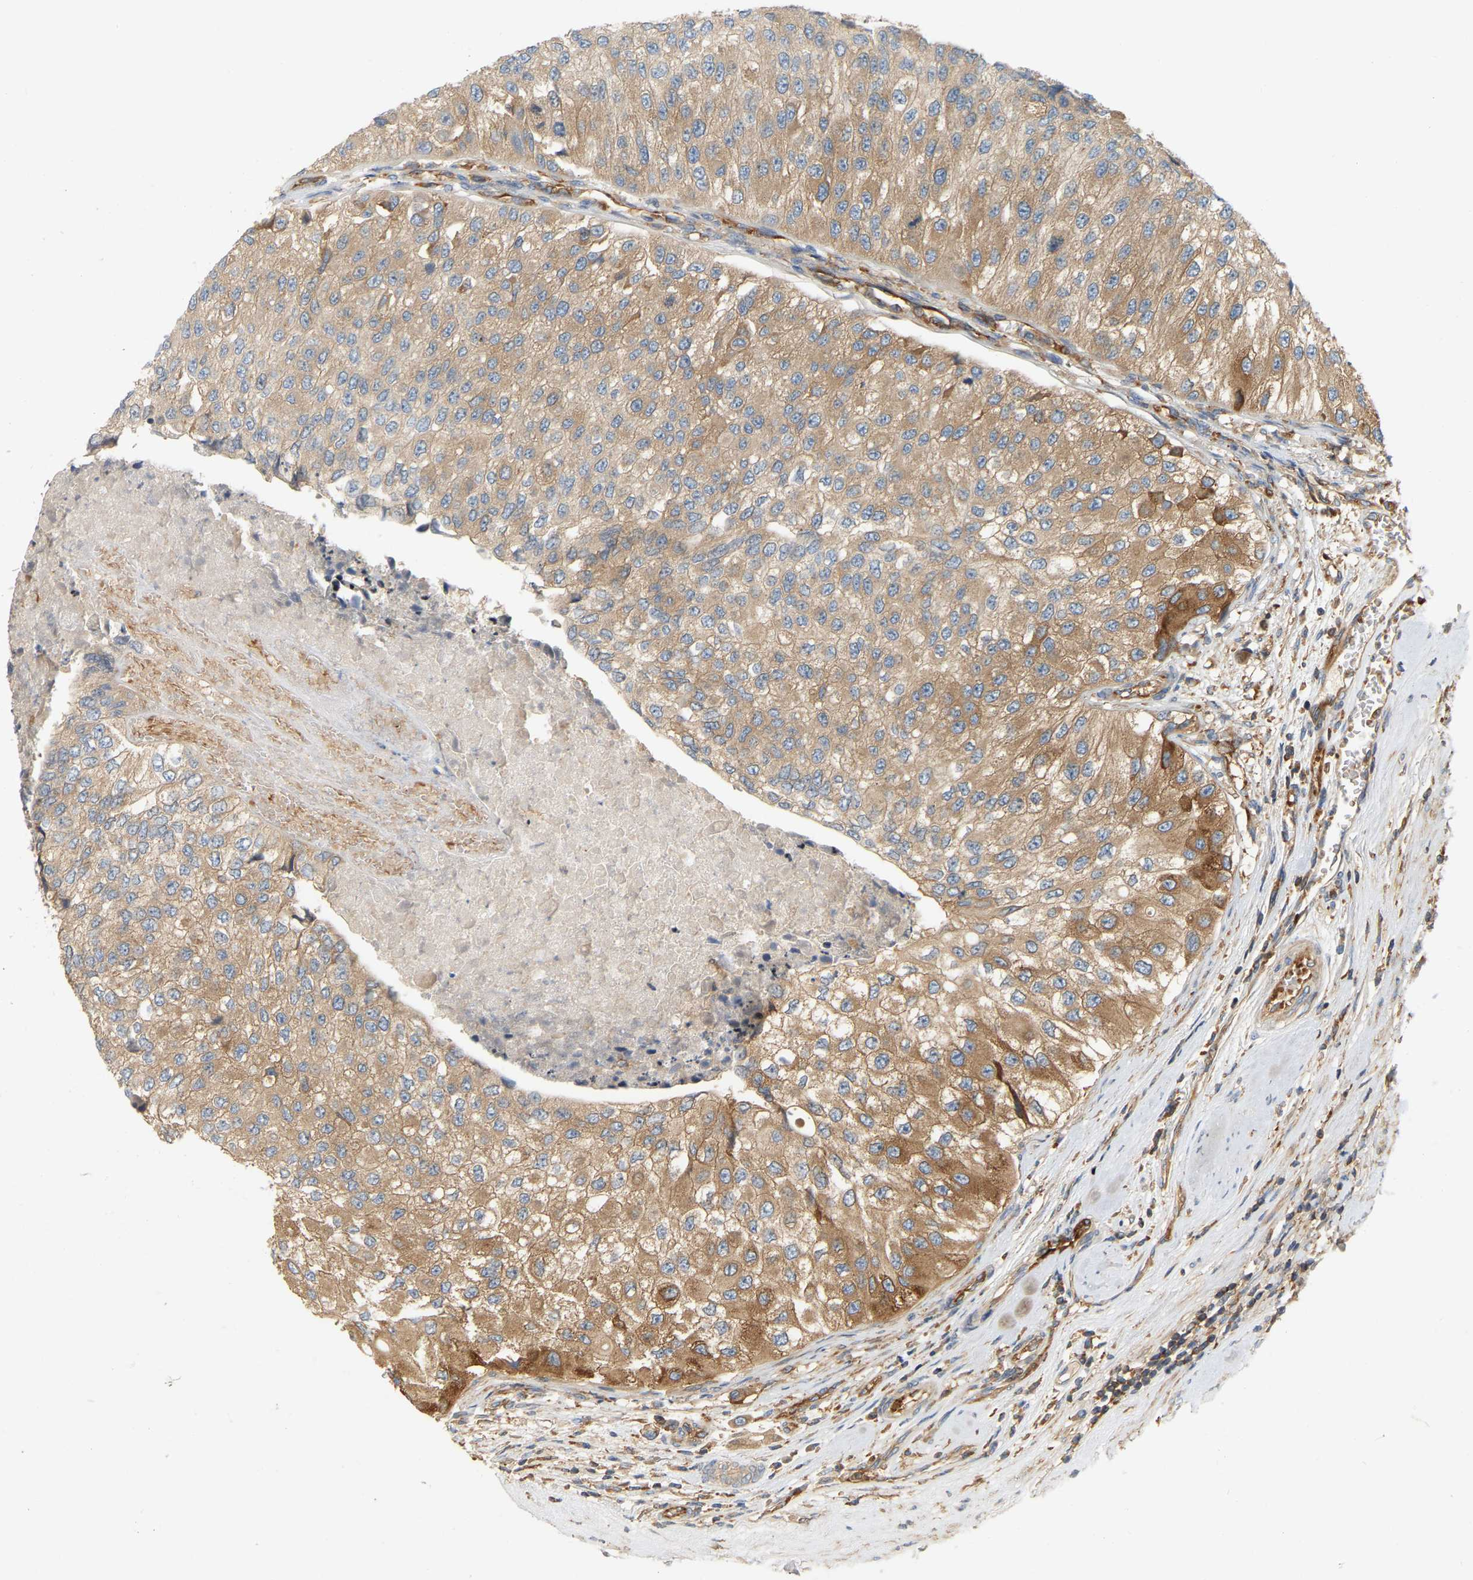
{"staining": {"intensity": "moderate", "quantity": ">75%", "location": "cytoplasmic/membranous"}, "tissue": "urothelial cancer", "cell_type": "Tumor cells", "image_type": "cancer", "snomed": [{"axis": "morphology", "description": "Urothelial carcinoma, High grade"}, {"axis": "topography", "description": "Kidney"}, {"axis": "topography", "description": "Urinary bladder"}], "caption": "Immunohistochemical staining of human urothelial cancer demonstrates moderate cytoplasmic/membranous protein positivity in approximately >75% of tumor cells.", "gene": "AKAP13", "patient": {"sex": "male", "age": 77}}